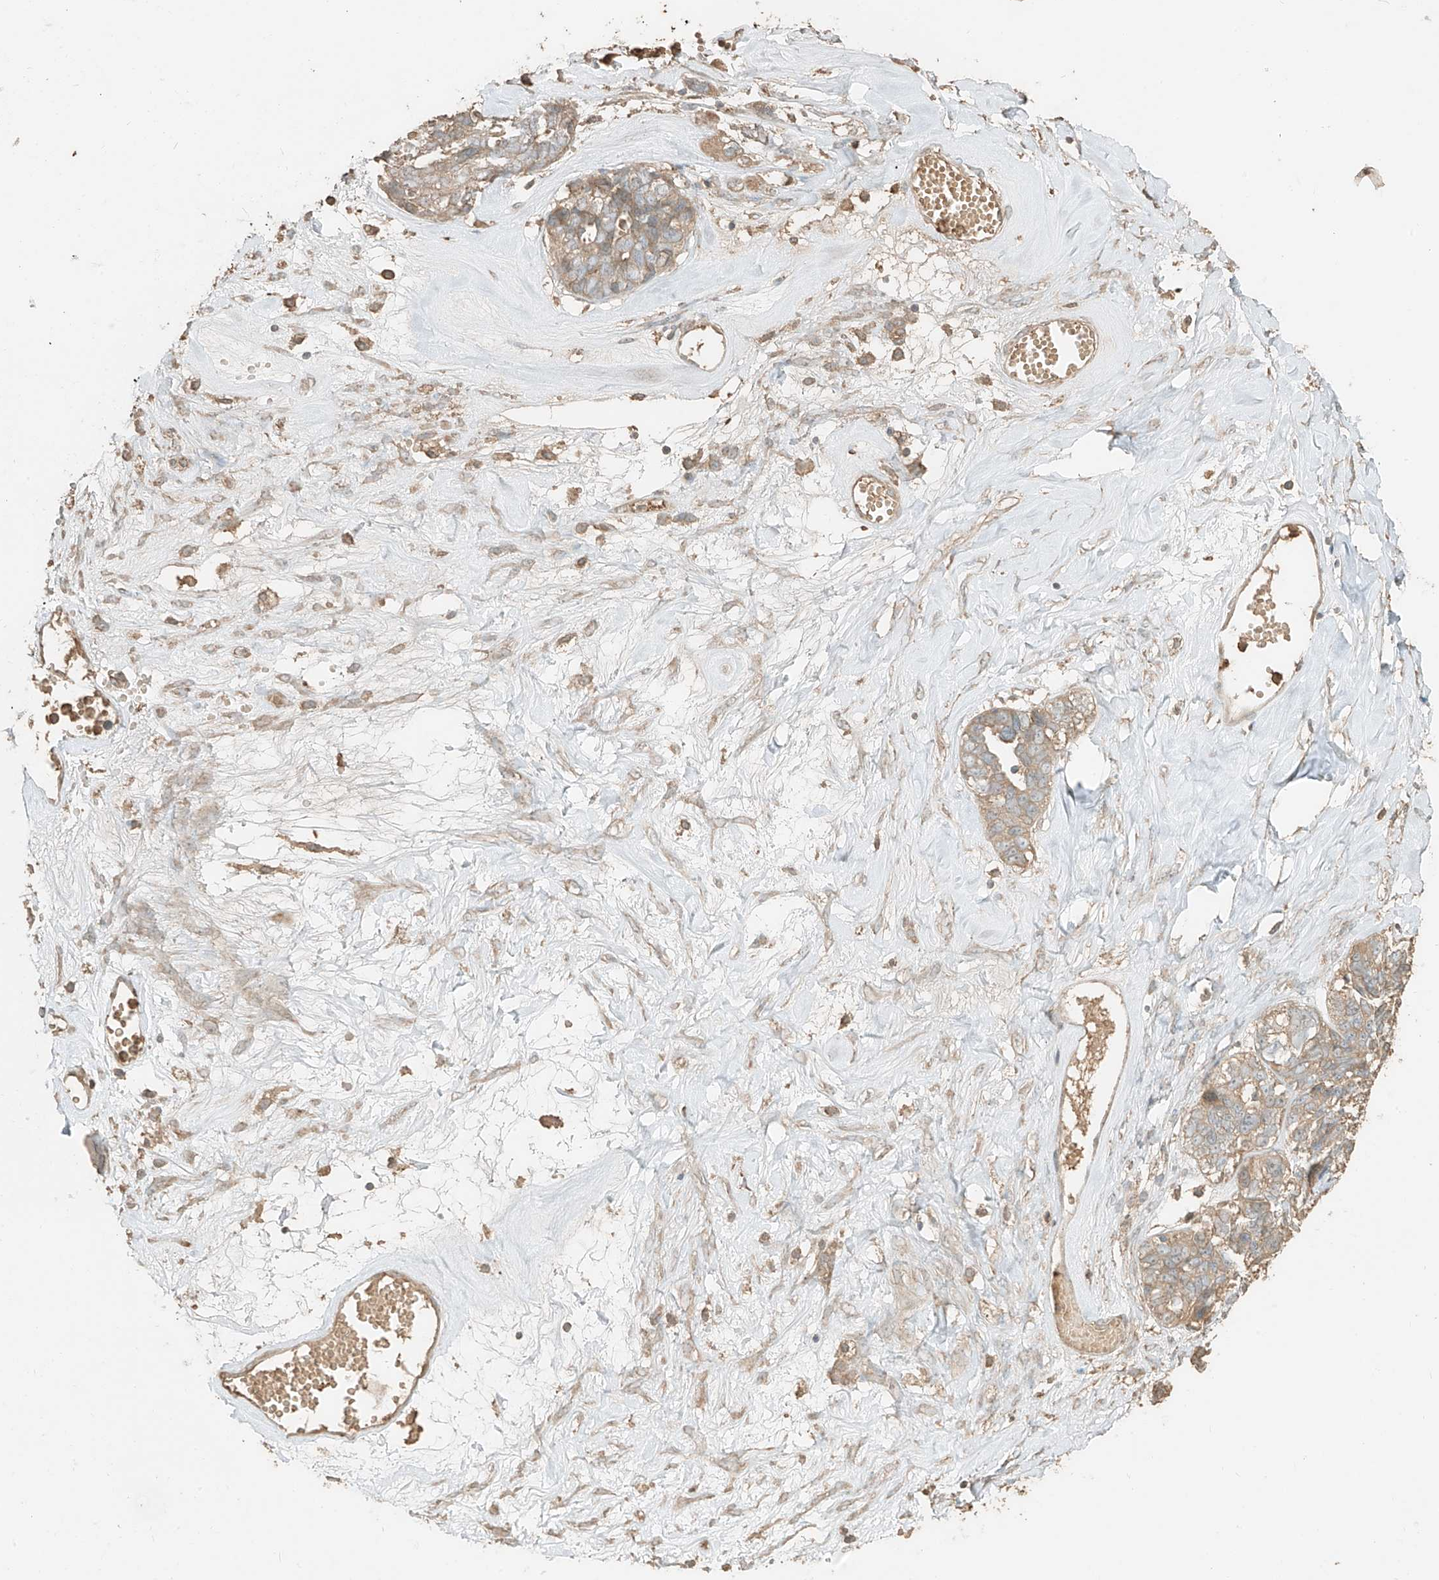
{"staining": {"intensity": "moderate", "quantity": ">75%", "location": "cytoplasmic/membranous"}, "tissue": "ovarian cancer", "cell_type": "Tumor cells", "image_type": "cancer", "snomed": [{"axis": "morphology", "description": "Cystadenocarcinoma, serous, NOS"}, {"axis": "topography", "description": "Ovary"}], "caption": "An immunohistochemistry (IHC) image of tumor tissue is shown. Protein staining in brown highlights moderate cytoplasmic/membranous positivity in ovarian cancer within tumor cells.", "gene": "RFTN2", "patient": {"sex": "female", "age": 79}}